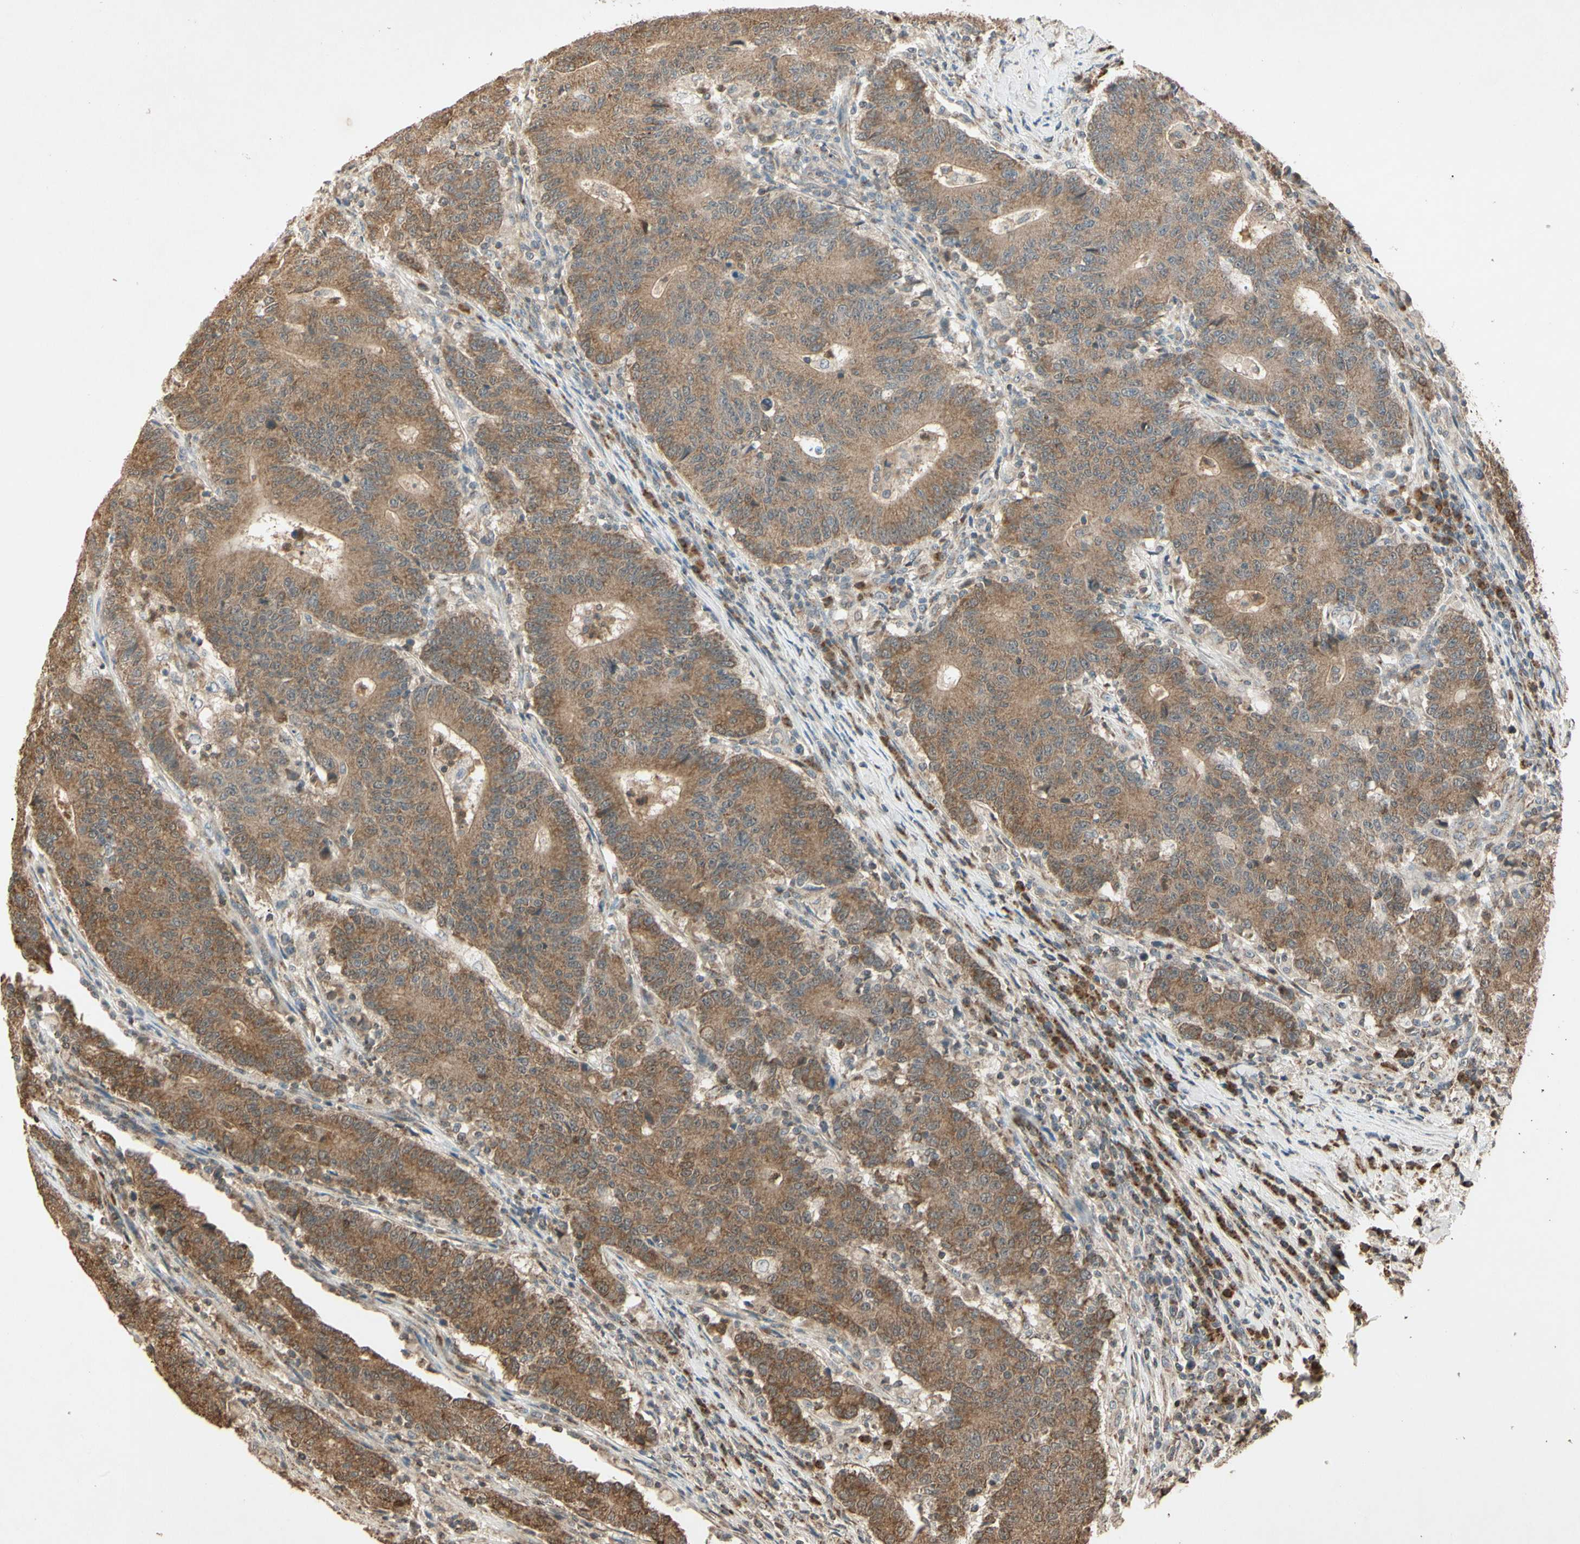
{"staining": {"intensity": "moderate", "quantity": ">75%", "location": "cytoplasmic/membranous"}, "tissue": "colorectal cancer", "cell_type": "Tumor cells", "image_type": "cancer", "snomed": [{"axis": "morphology", "description": "Normal tissue, NOS"}, {"axis": "morphology", "description": "Adenocarcinoma, NOS"}, {"axis": "topography", "description": "Colon"}], "caption": "Immunohistochemistry of human adenocarcinoma (colorectal) displays medium levels of moderate cytoplasmic/membranous staining in approximately >75% of tumor cells.", "gene": "PRDX5", "patient": {"sex": "female", "age": 75}}